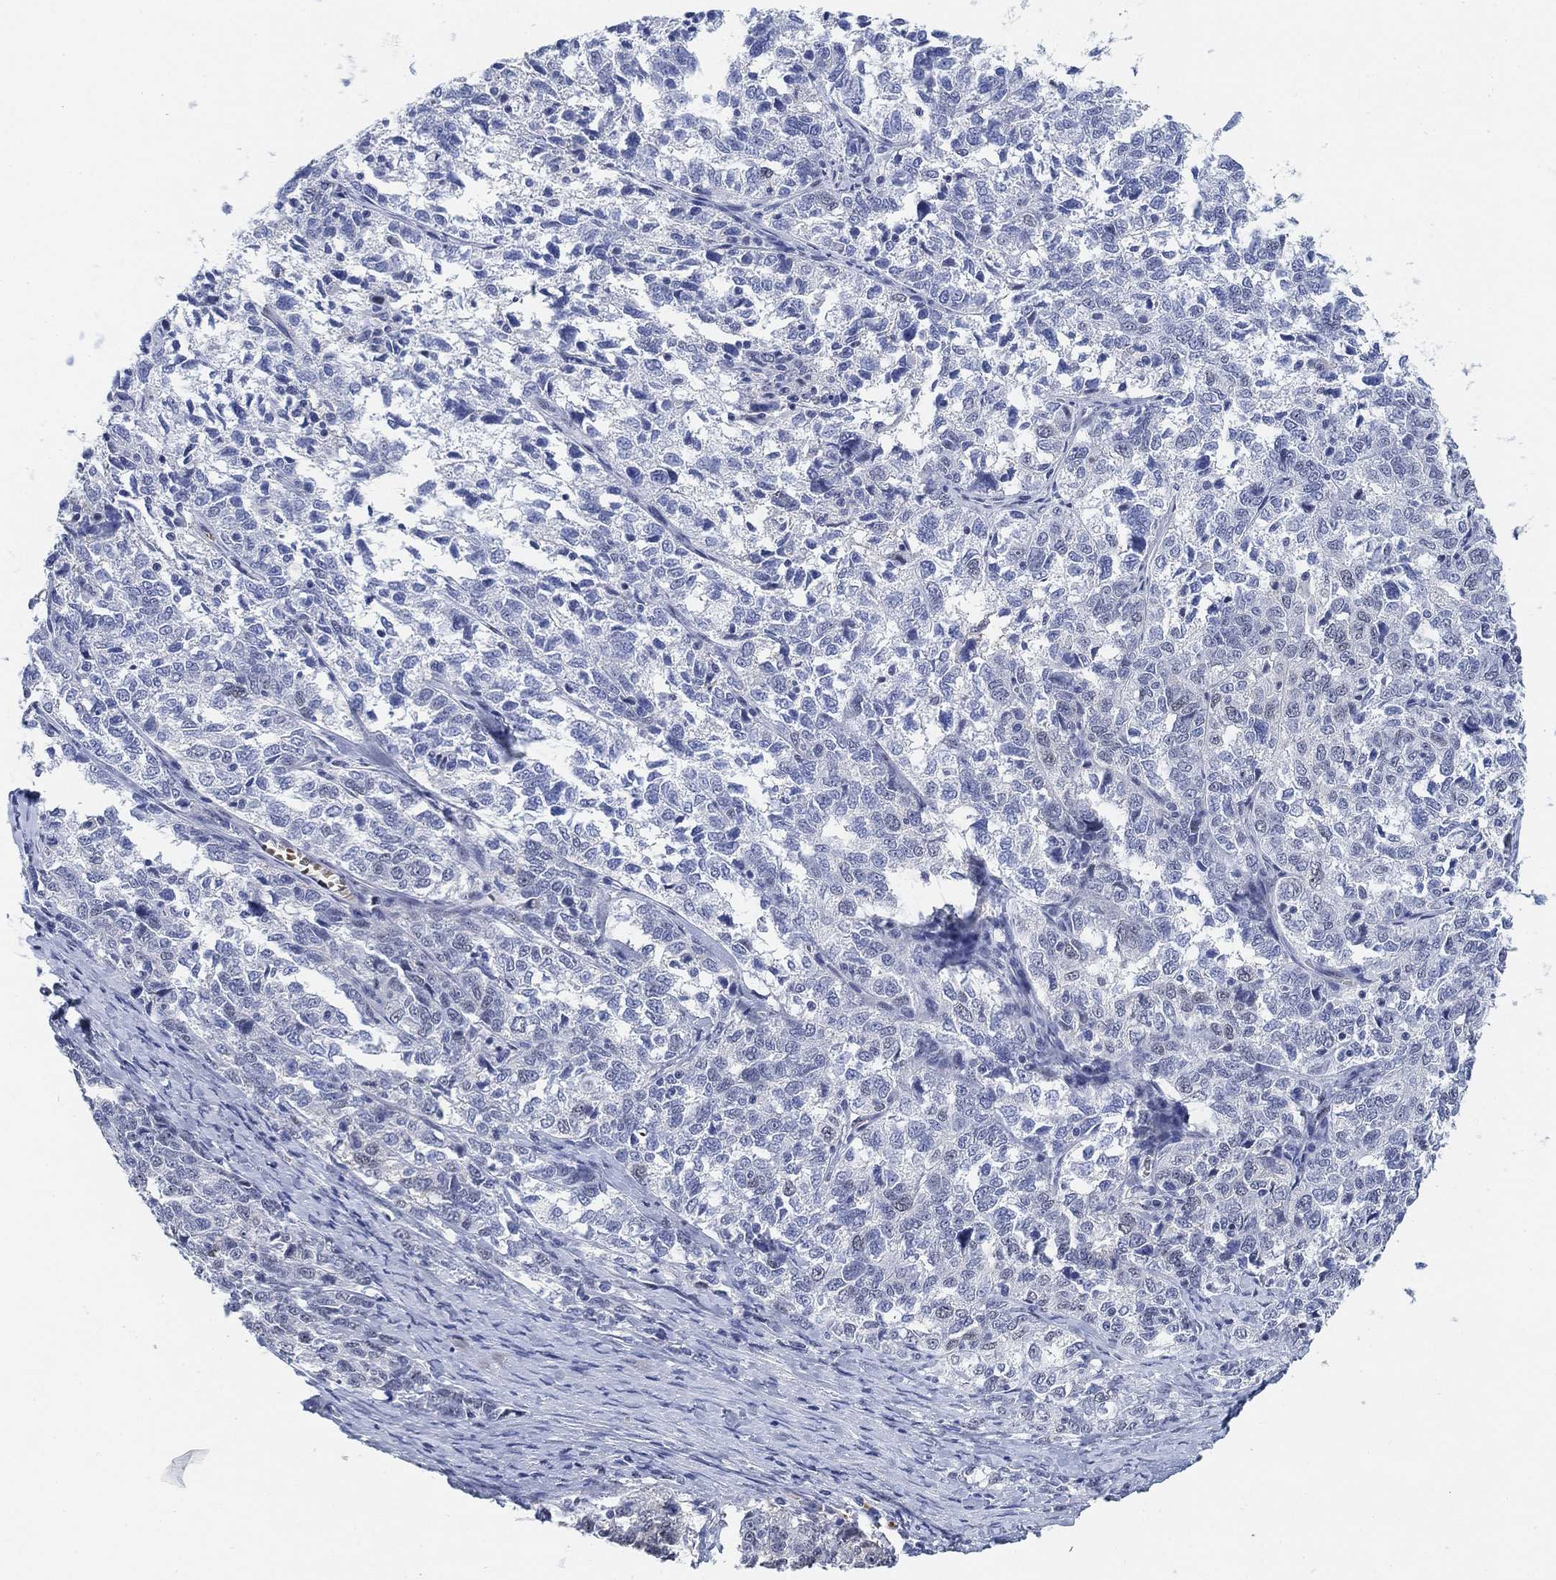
{"staining": {"intensity": "negative", "quantity": "none", "location": "none"}, "tissue": "ovarian cancer", "cell_type": "Tumor cells", "image_type": "cancer", "snomed": [{"axis": "morphology", "description": "Cystadenocarcinoma, serous, NOS"}, {"axis": "topography", "description": "Ovary"}], "caption": "Ovarian cancer (serous cystadenocarcinoma) stained for a protein using IHC displays no staining tumor cells.", "gene": "PAX6", "patient": {"sex": "female", "age": 71}}